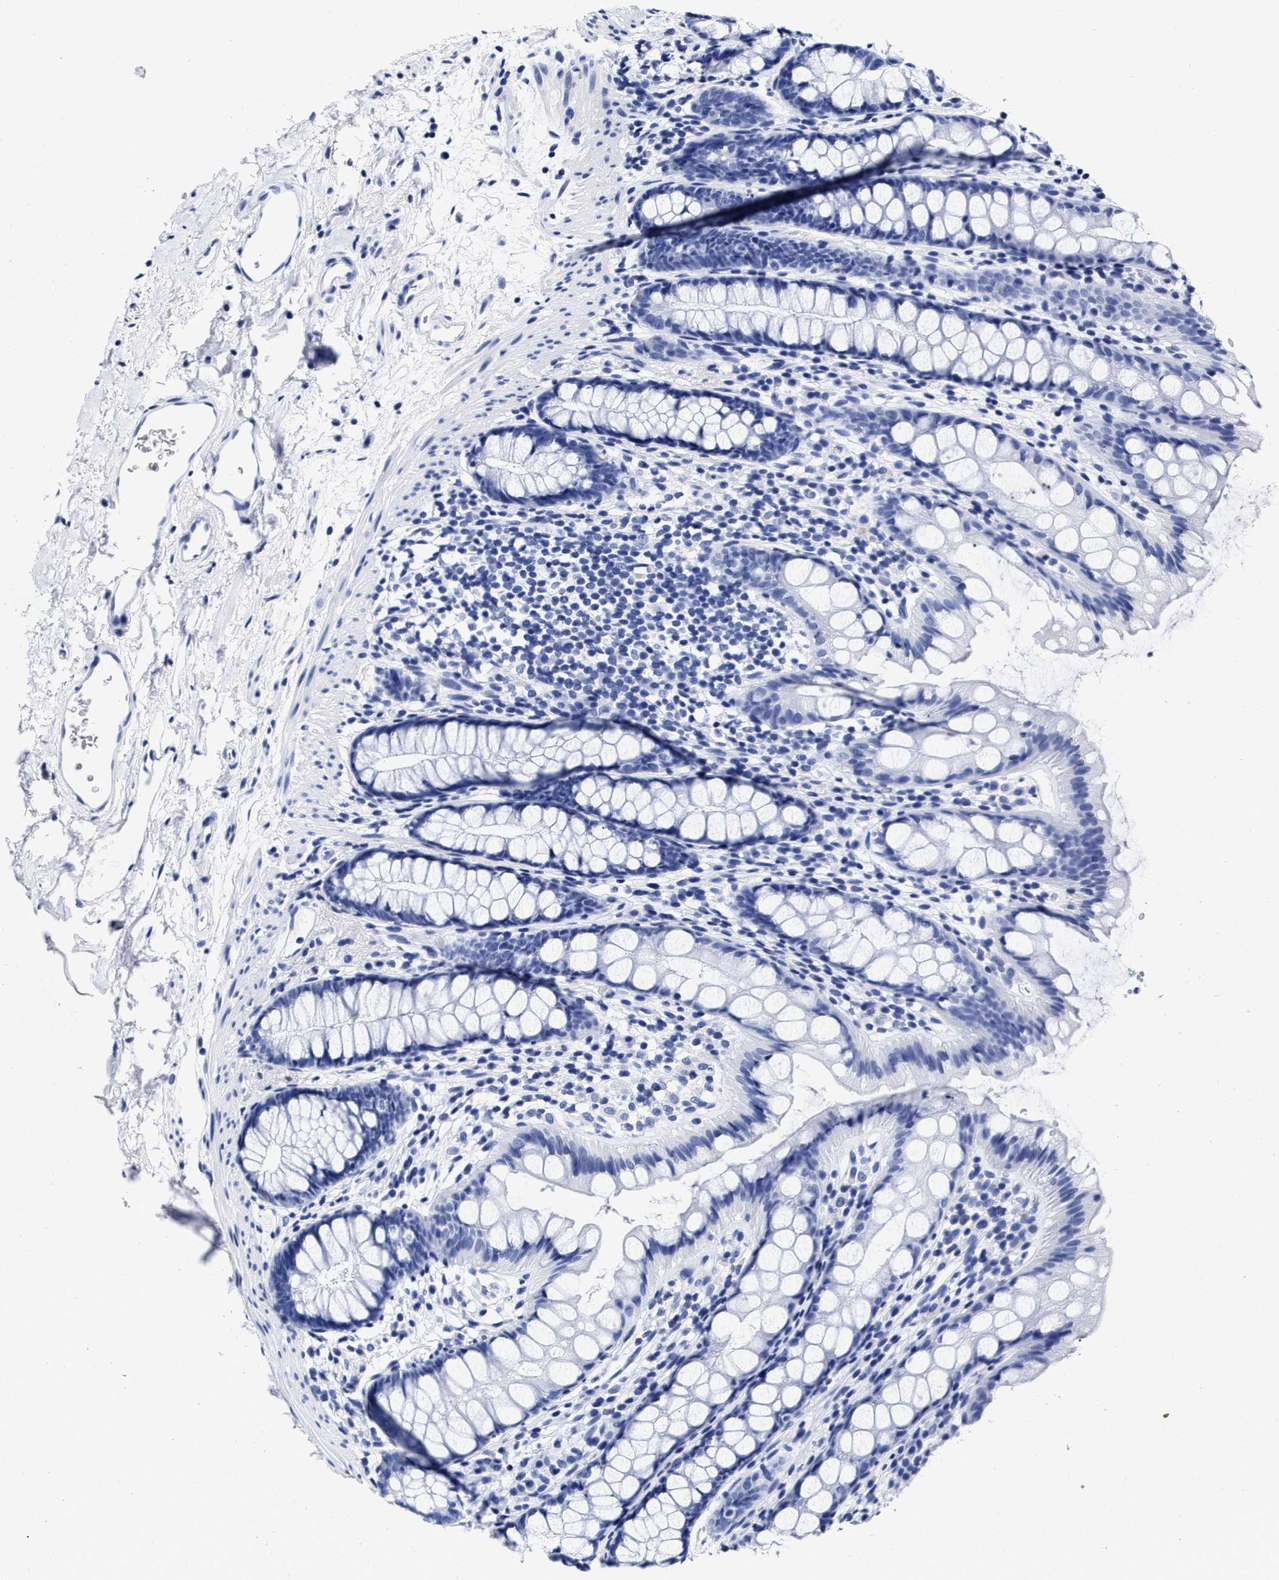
{"staining": {"intensity": "negative", "quantity": "none", "location": "none"}, "tissue": "rectum", "cell_type": "Glandular cells", "image_type": "normal", "snomed": [{"axis": "morphology", "description": "Normal tissue, NOS"}, {"axis": "topography", "description": "Rectum"}], "caption": "Human rectum stained for a protein using IHC displays no positivity in glandular cells.", "gene": "LRRC8E", "patient": {"sex": "female", "age": 65}}